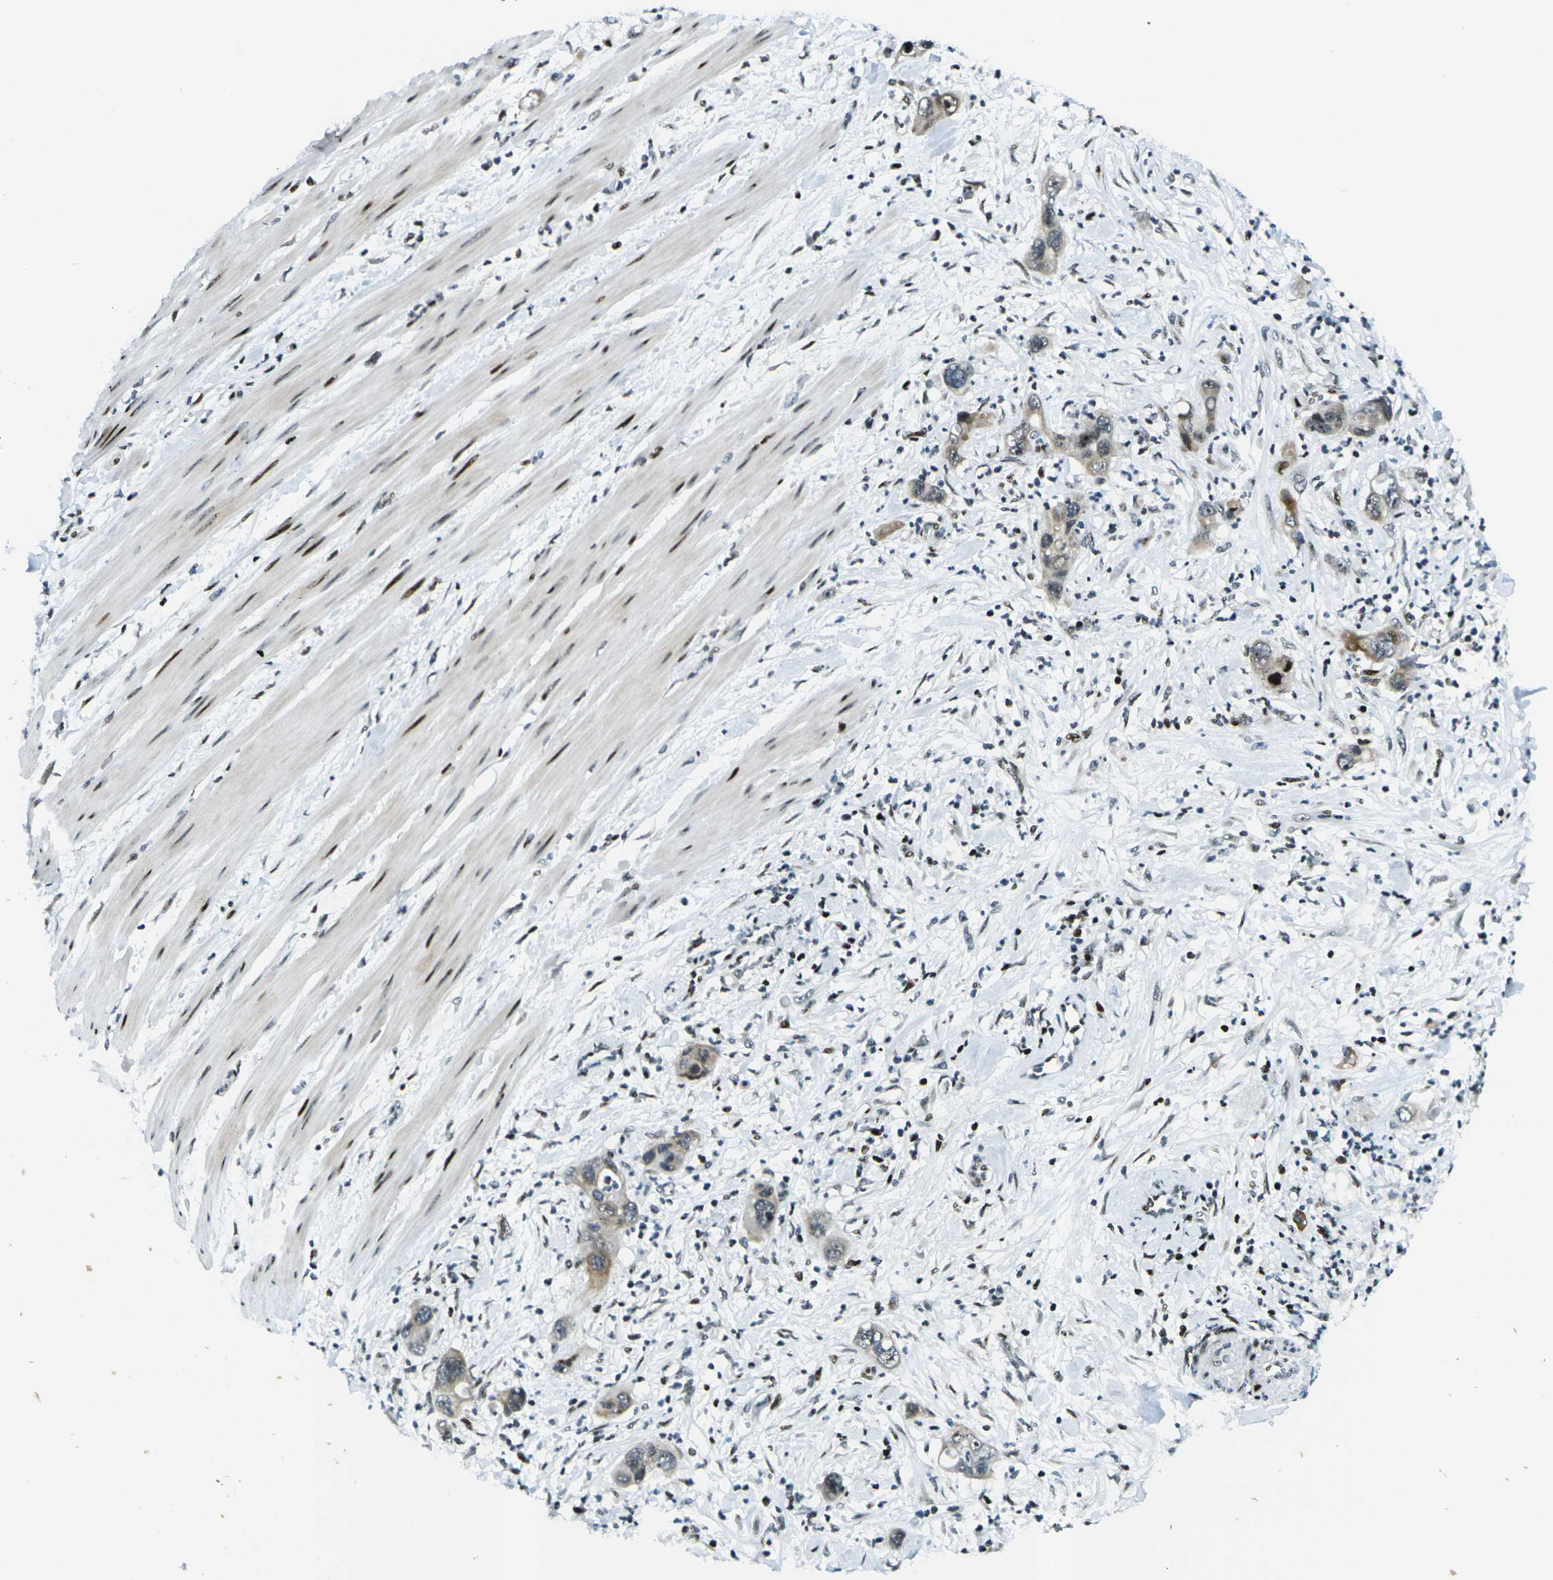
{"staining": {"intensity": "moderate", "quantity": ">75%", "location": "cytoplasmic/membranous,nuclear"}, "tissue": "pancreatic cancer", "cell_type": "Tumor cells", "image_type": "cancer", "snomed": [{"axis": "morphology", "description": "Adenocarcinoma, NOS"}, {"axis": "topography", "description": "Pancreas"}], "caption": "This histopathology image reveals immunohistochemistry (IHC) staining of pancreatic cancer (adenocarcinoma), with medium moderate cytoplasmic/membranous and nuclear expression in approximately >75% of tumor cells.", "gene": "H3-3A", "patient": {"sex": "female", "age": 71}}